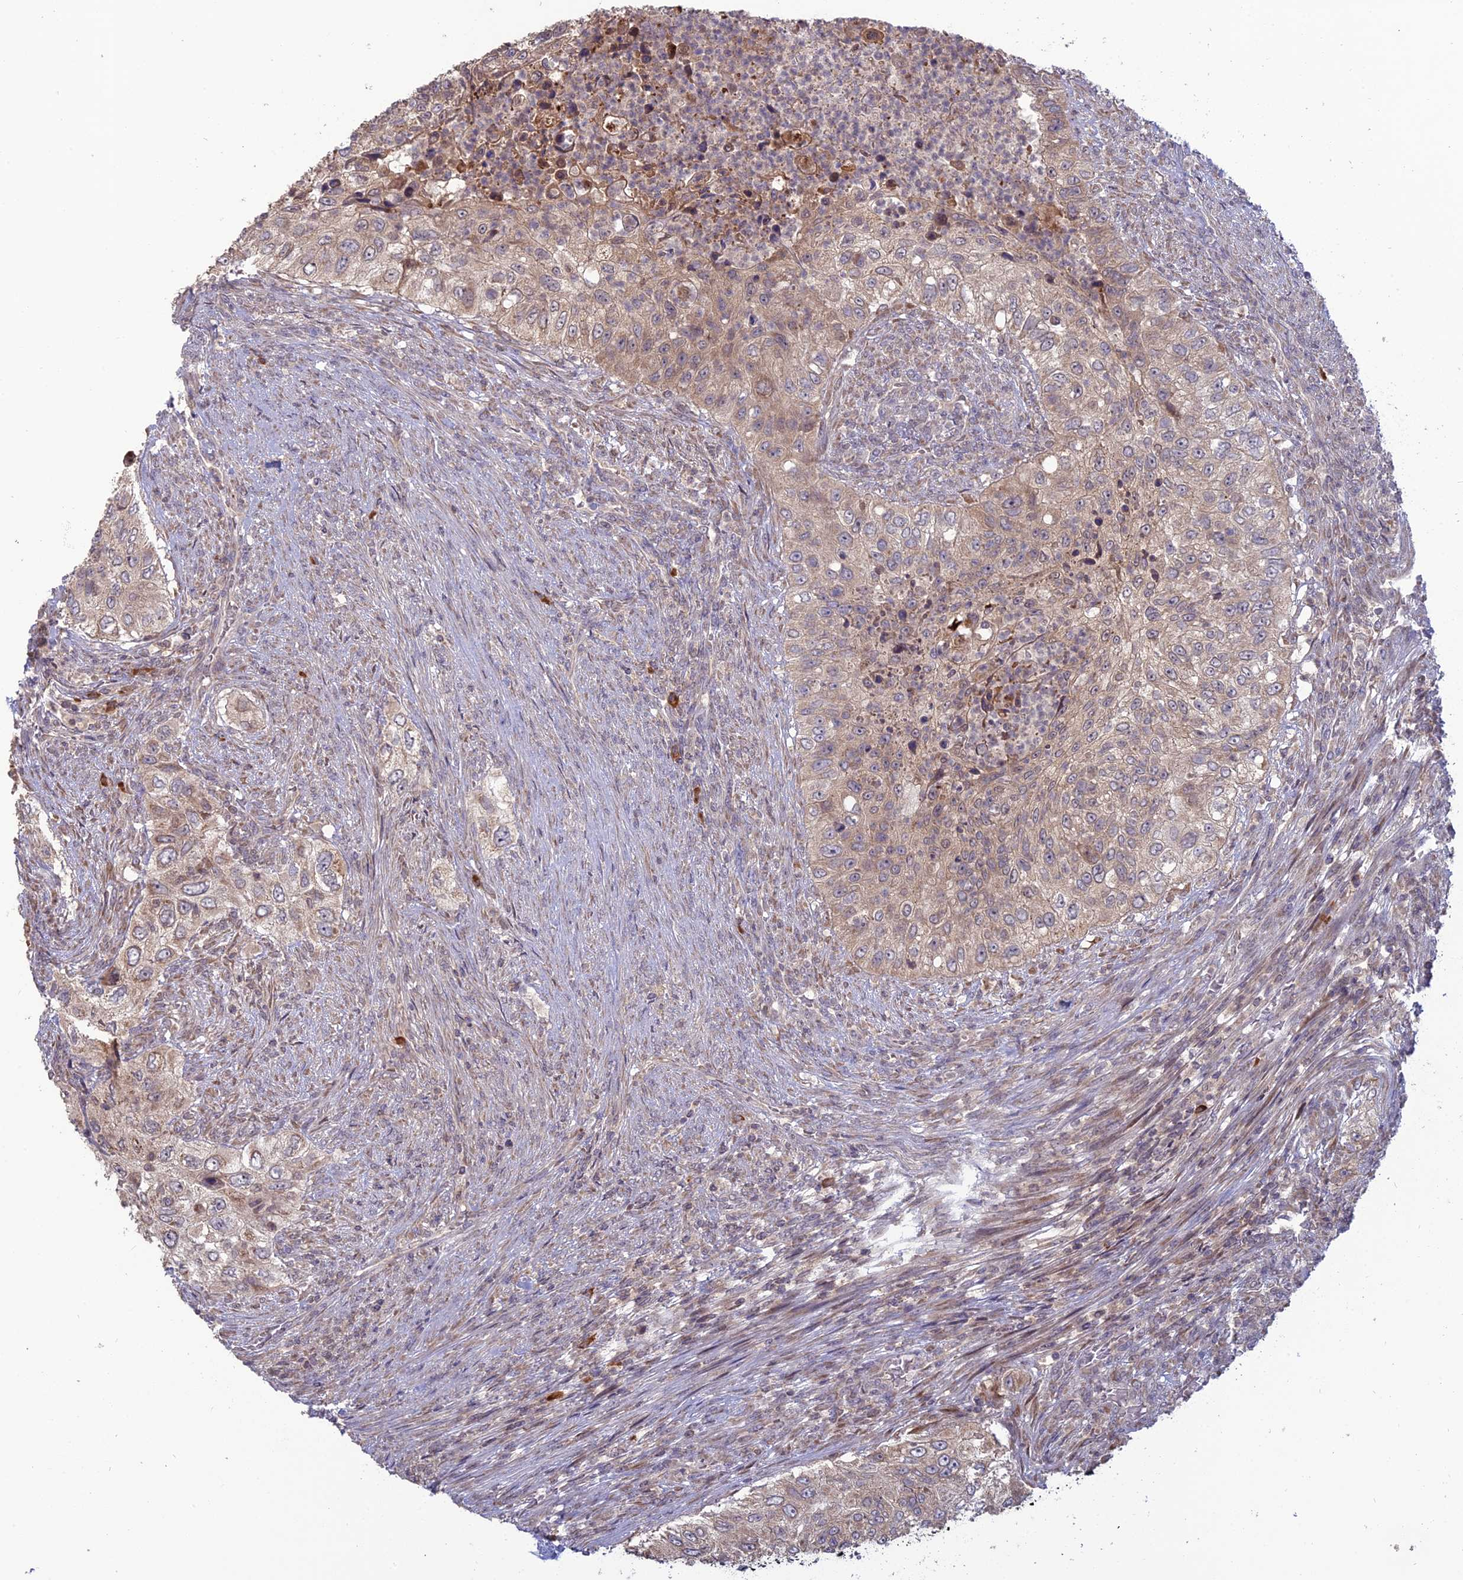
{"staining": {"intensity": "weak", "quantity": "25%-75%", "location": "cytoplasmic/membranous"}, "tissue": "urothelial cancer", "cell_type": "Tumor cells", "image_type": "cancer", "snomed": [{"axis": "morphology", "description": "Urothelial carcinoma, High grade"}, {"axis": "topography", "description": "Urinary bladder"}], "caption": "A photomicrograph of human high-grade urothelial carcinoma stained for a protein exhibits weak cytoplasmic/membranous brown staining in tumor cells.", "gene": "TMEM208", "patient": {"sex": "female", "age": 60}}